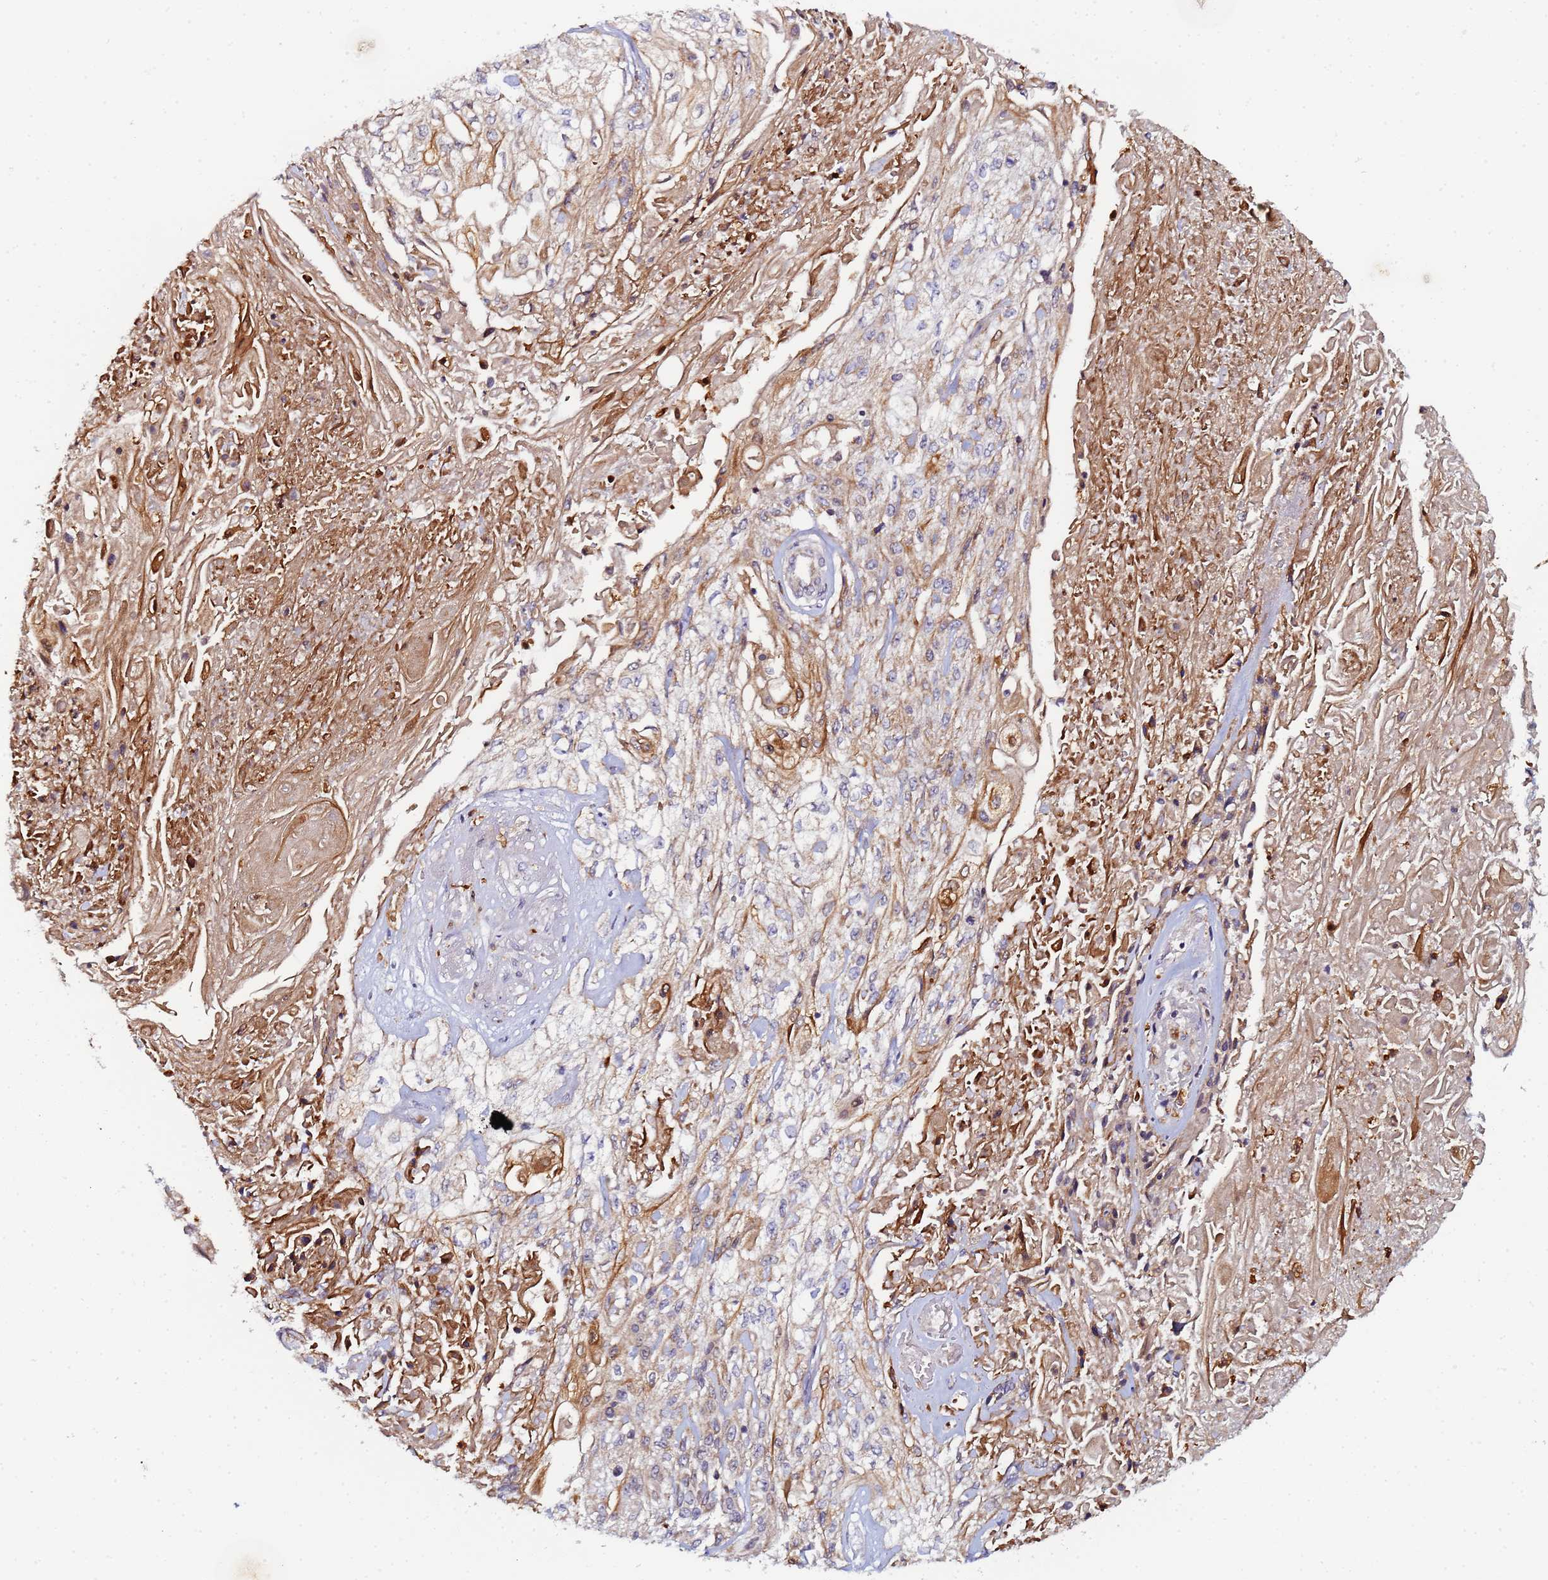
{"staining": {"intensity": "moderate", "quantity": "<25%", "location": "cytoplasmic/membranous"}, "tissue": "skin cancer", "cell_type": "Tumor cells", "image_type": "cancer", "snomed": [{"axis": "morphology", "description": "Squamous cell carcinoma, NOS"}, {"axis": "morphology", "description": "Squamous cell carcinoma, metastatic, NOS"}, {"axis": "topography", "description": "Skin"}, {"axis": "topography", "description": "Lymph node"}], "caption": "Squamous cell carcinoma (skin) stained with DAB immunohistochemistry exhibits low levels of moderate cytoplasmic/membranous staining in approximately <25% of tumor cells. (IHC, brightfield microscopy, high magnification).", "gene": "CCDC127", "patient": {"sex": "male", "age": 75}}